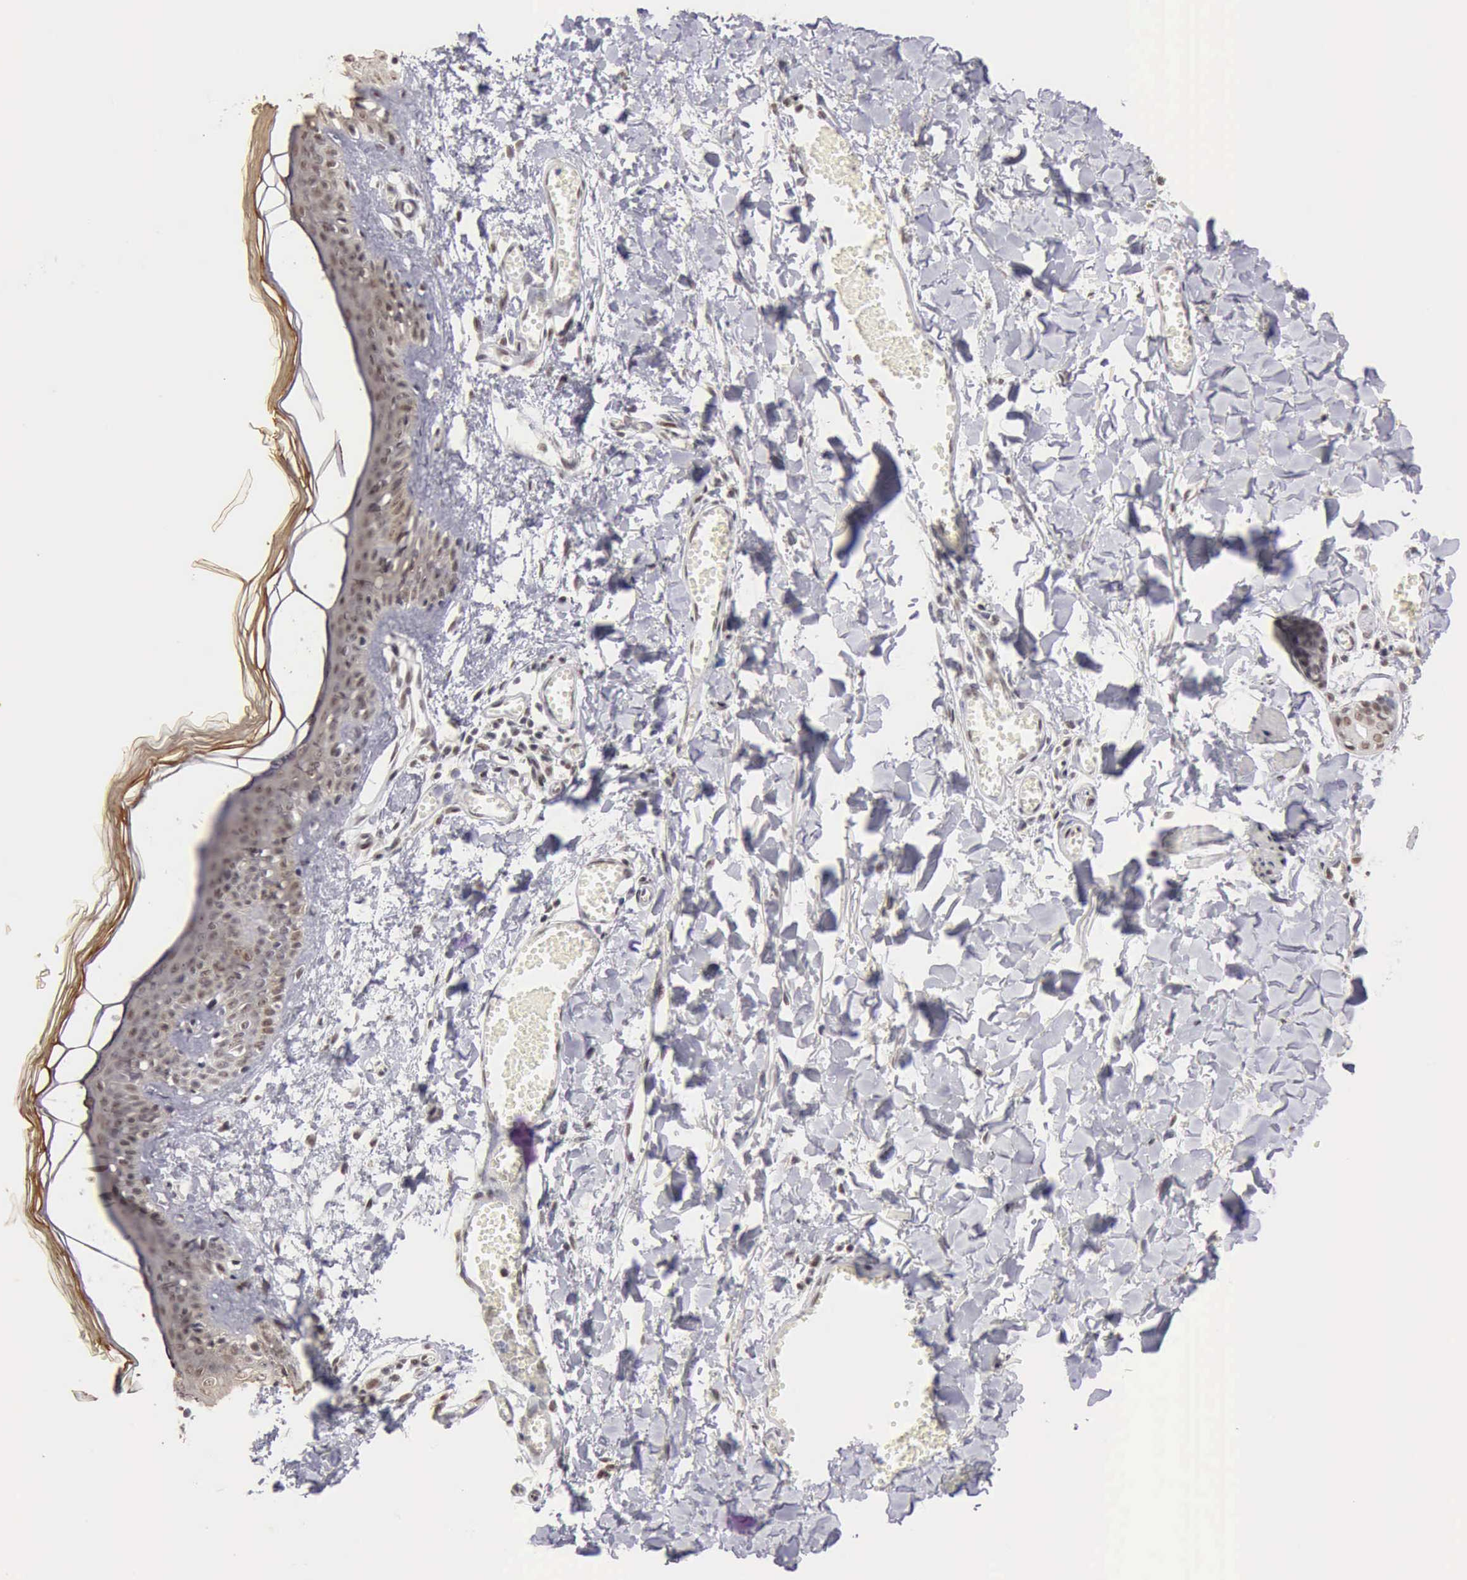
{"staining": {"intensity": "negative", "quantity": "none", "location": "none"}, "tissue": "skin", "cell_type": "Fibroblasts", "image_type": "normal", "snomed": [{"axis": "morphology", "description": "Normal tissue, NOS"}, {"axis": "morphology", "description": "Sarcoma, NOS"}, {"axis": "topography", "description": "Skin"}, {"axis": "topography", "description": "Soft tissue"}], "caption": "The image demonstrates no significant staining in fibroblasts of skin.", "gene": "TAF1", "patient": {"sex": "female", "age": 51}}